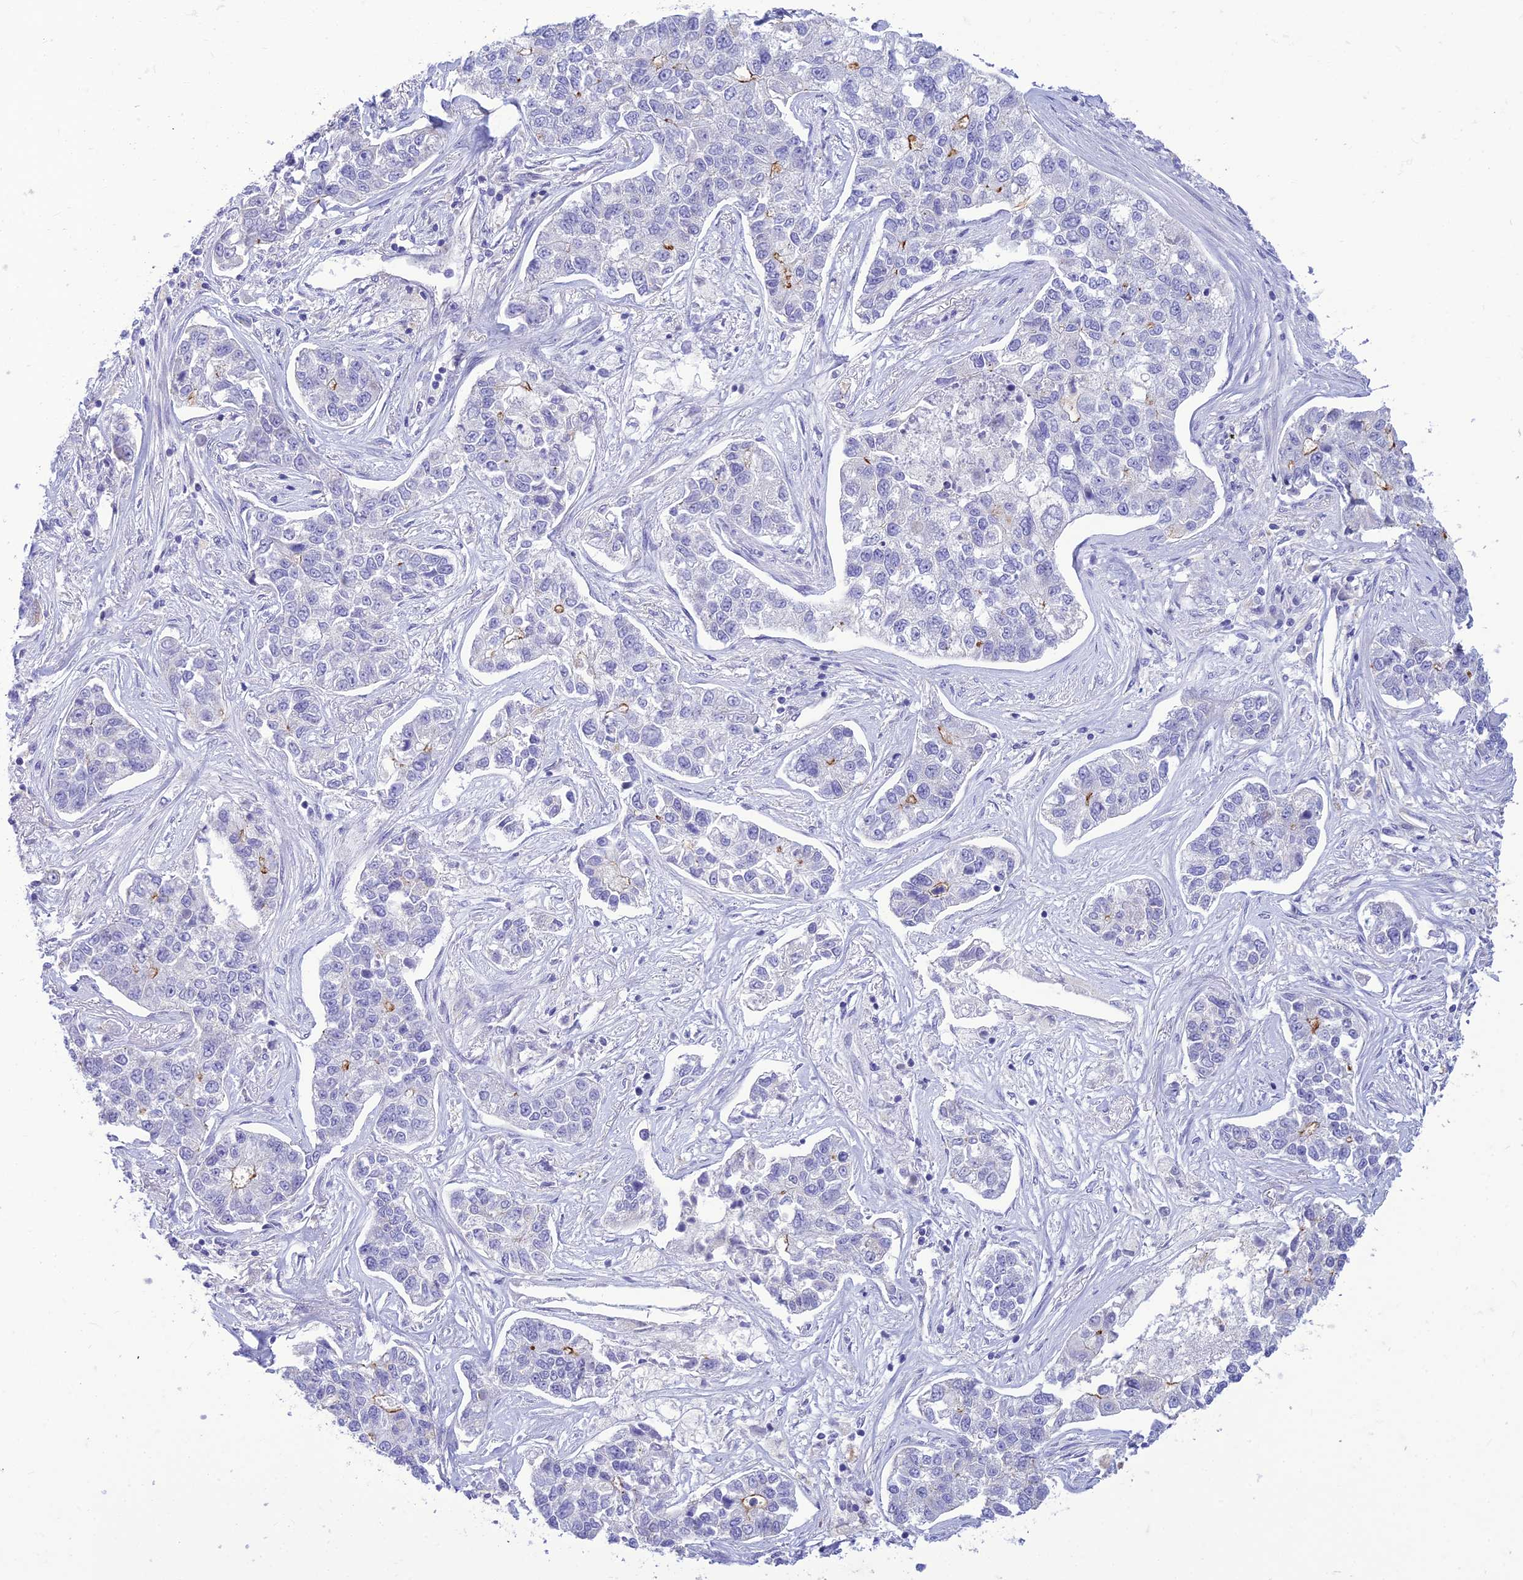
{"staining": {"intensity": "negative", "quantity": "none", "location": "none"}, "tissue": "lung cancer", "cell_type": "Tumor cells", "image_type": "cancer", "snomed": [{"axis": "morphology", "description": "Adenocarcinoma, NOS"}, {"axis": "topography", "description": "Lung"}], "caption": "Adenocarcinoma (lung) was stained to show a protein in brown. There is no significant expression in tumor cells.", "gene": "DHDH", "patient": {"sex": "male", "age": 49}}